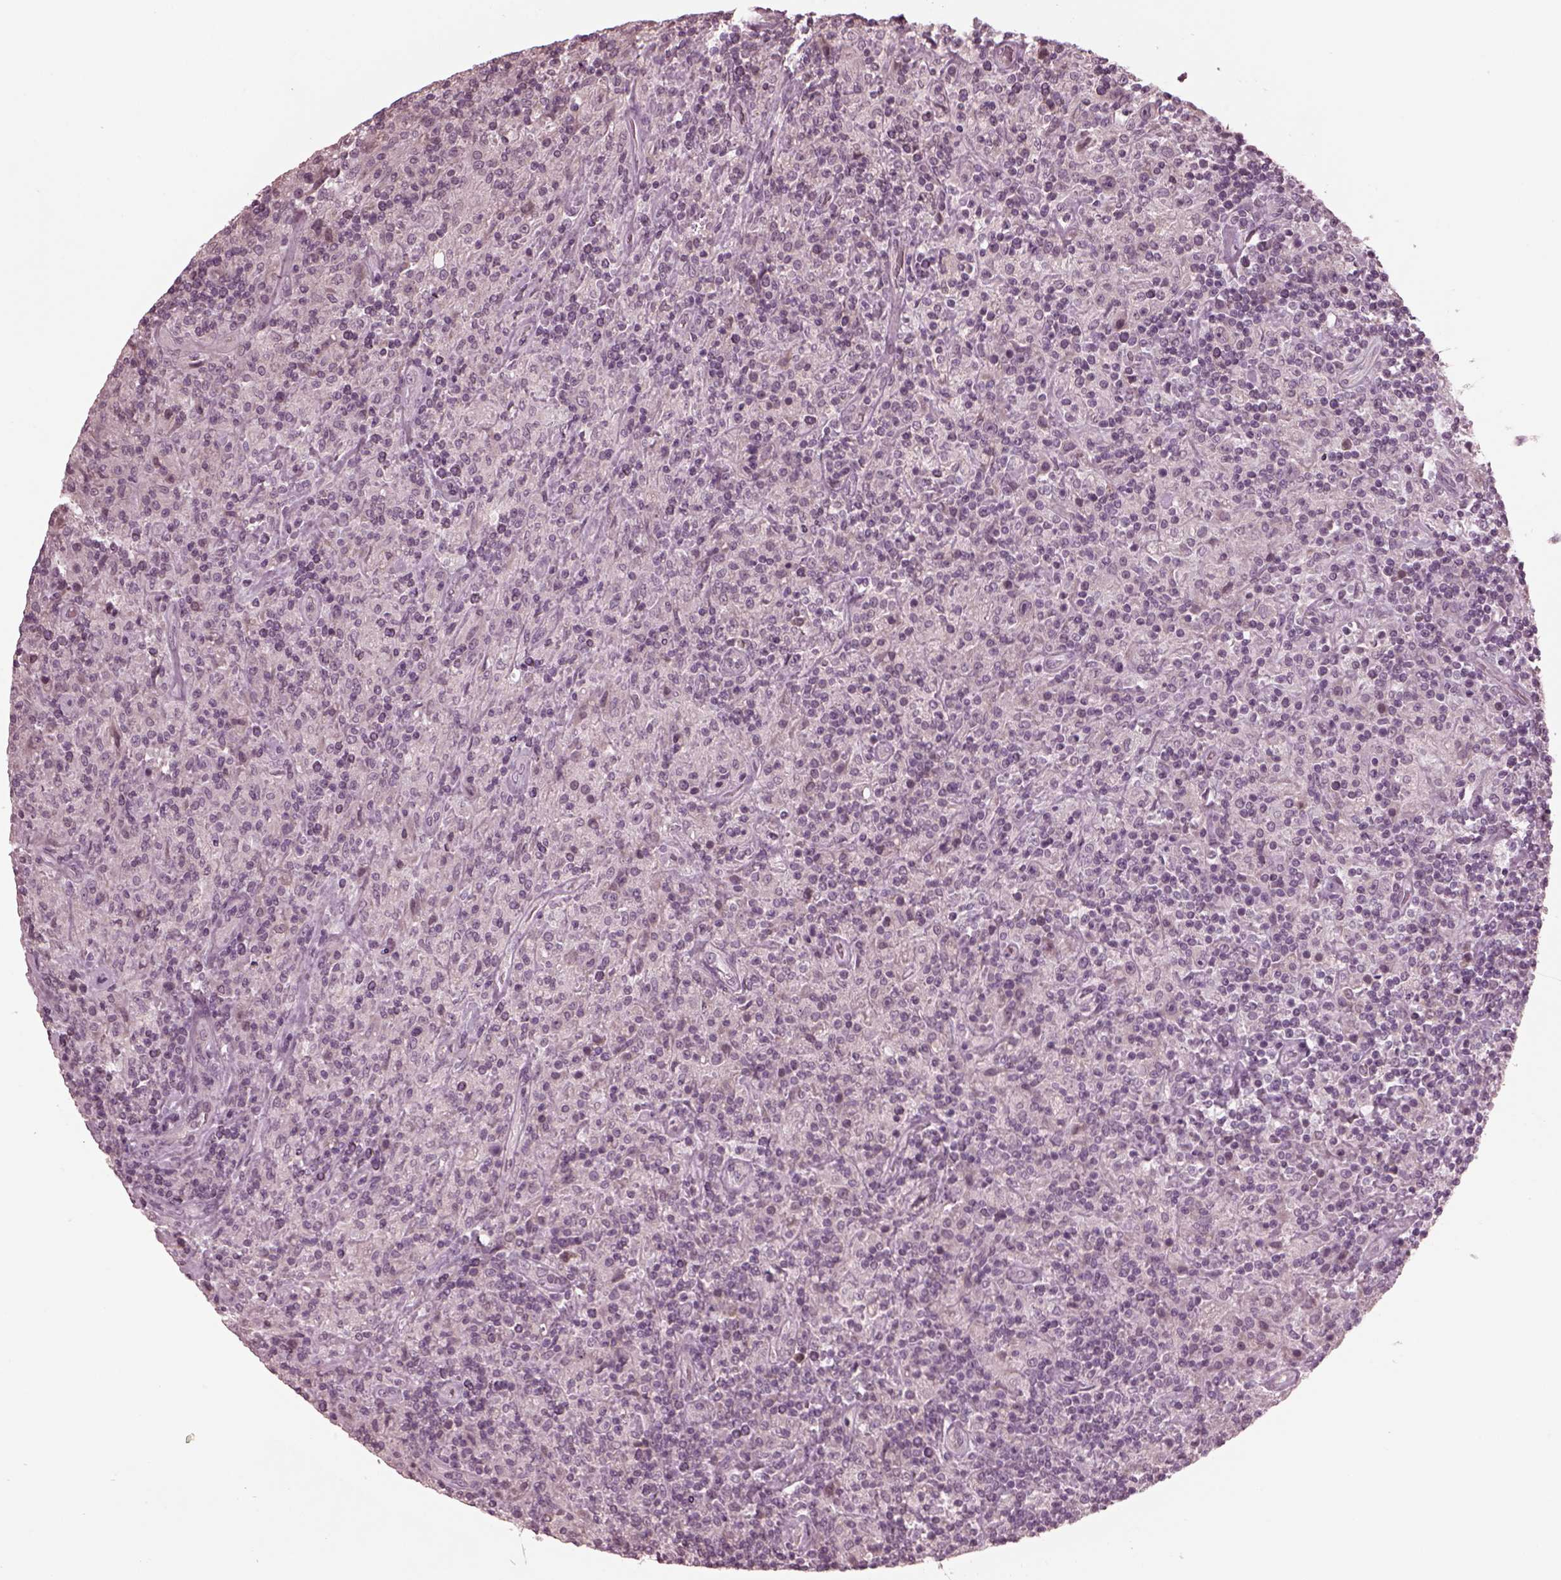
{"staining": {"intensity": "negative", "quantity": "none", "location": "none"}, "tissue": "lymphoma", "cell_type": "Tumor cells", "image_type": "cancer", "snomed": [{"axis": "morphology", "description": "Hodgkin's disease, NOS"}, {"axis": "topography", "description": "Lymph node"}], "caption": "Histopathology image shows no significant protein positivity in tumor cells of Hodgkin's disease. The staining was performed using DAB to visualize the protein expression in brown, while the nuclei were stained in blue with hematoxylin (Magnification: 20x).", "gene": "RGS7", "patient": {"sex": "male", "age": 70}}